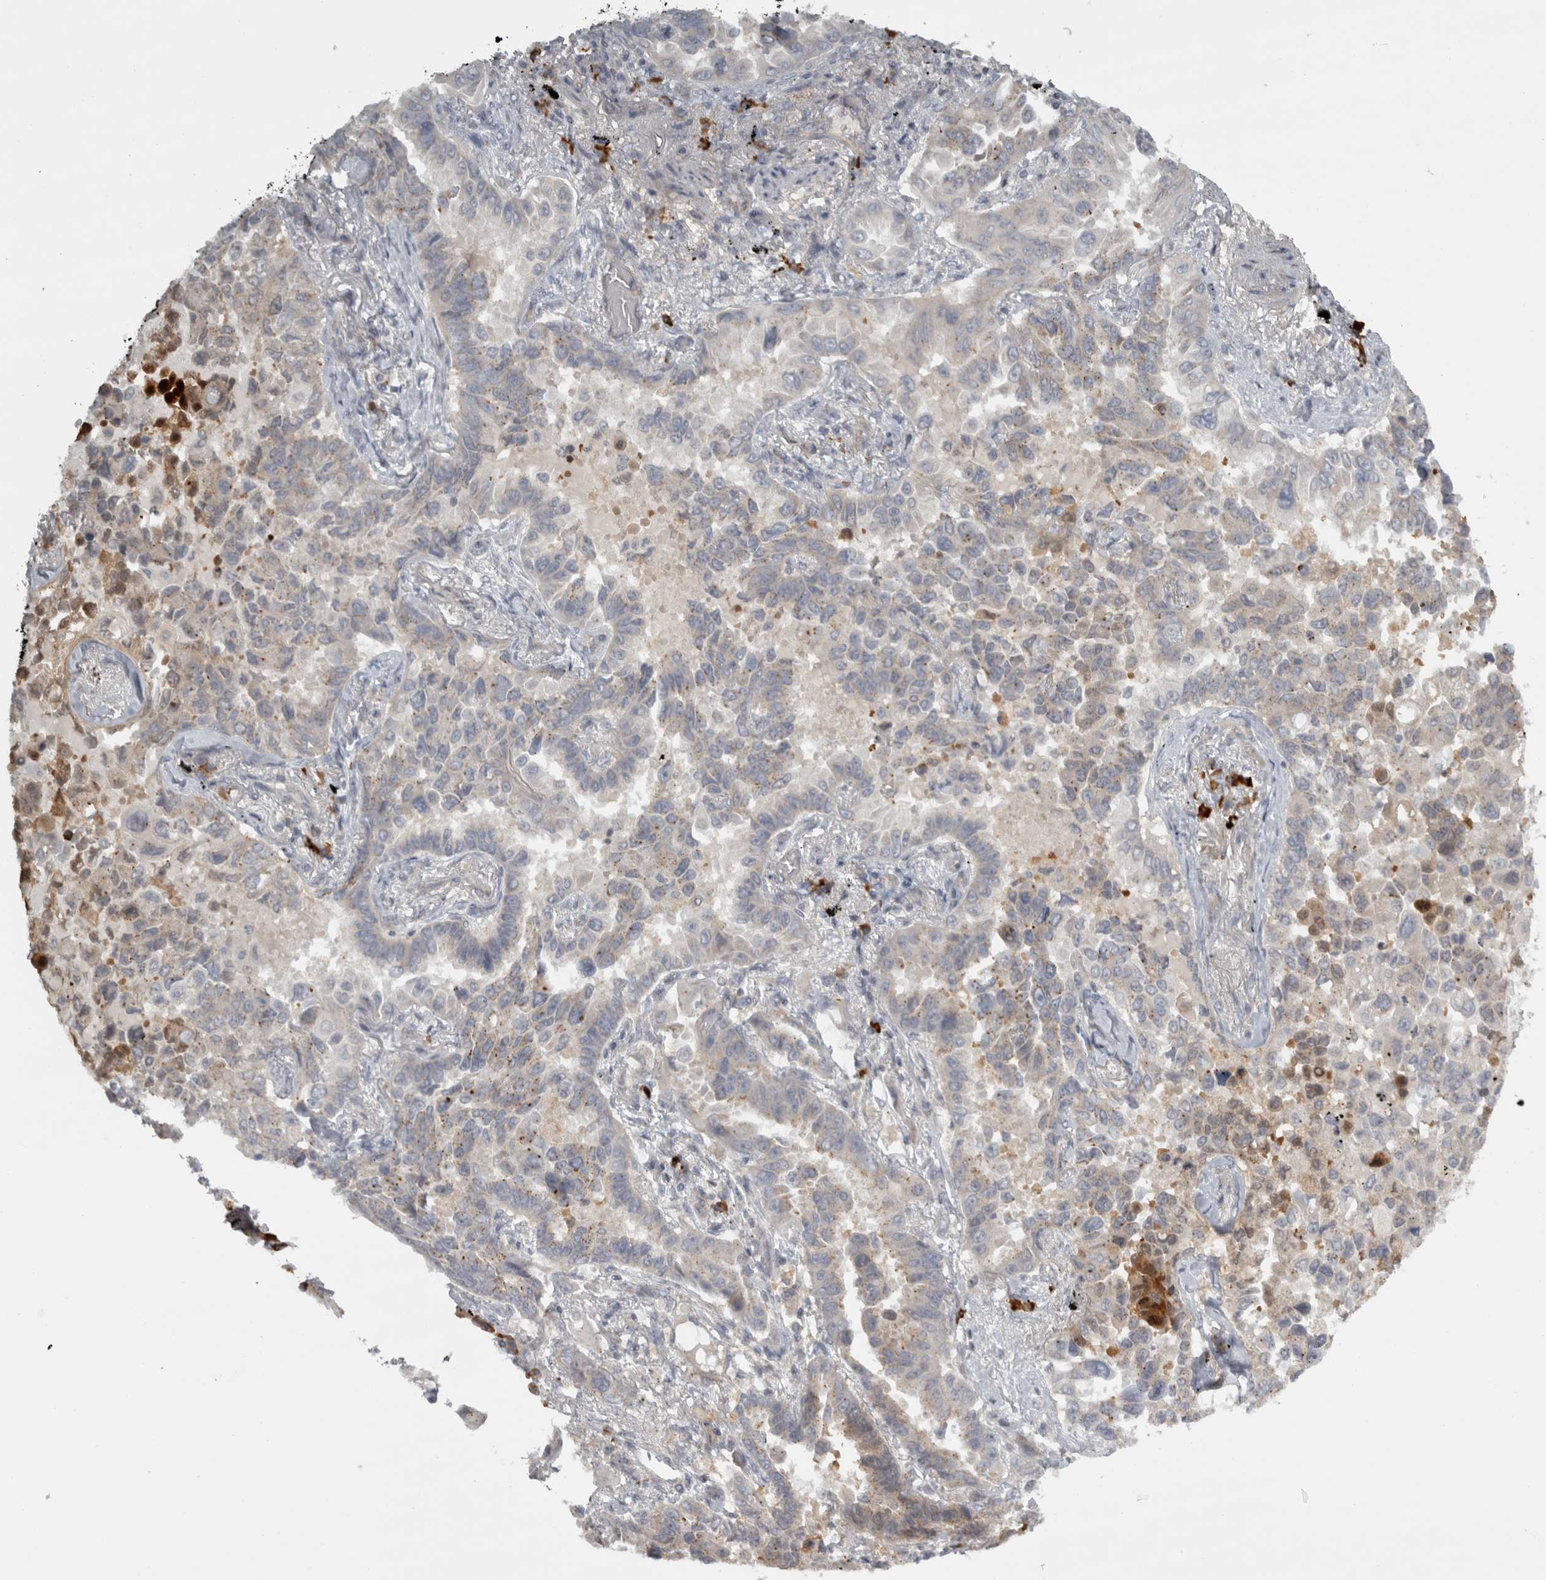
{"staining": {"intensity": "weak", "quantity": "25%-75%", "location": "cytoplasmic/membranous"}, "tissue": "lung cancer", "cell_type": "Tumor cells", "image_type": "cancer", "snomed": [{"axis": "morphology", "description": "Adenocarcinoma, NOS"}, {"axis": "topography", "description": "Lung"}], "caption": "The immunohistochemical stain highlights weak cytoplasmic/membranous positivity in tumor cells of lung cancer (adenocarcinoma) tissue. (IHC, brightfield microscopy, high magnification).", "gene": "SLCO5A1", "patient": {"sex": "female", "age": 67}}